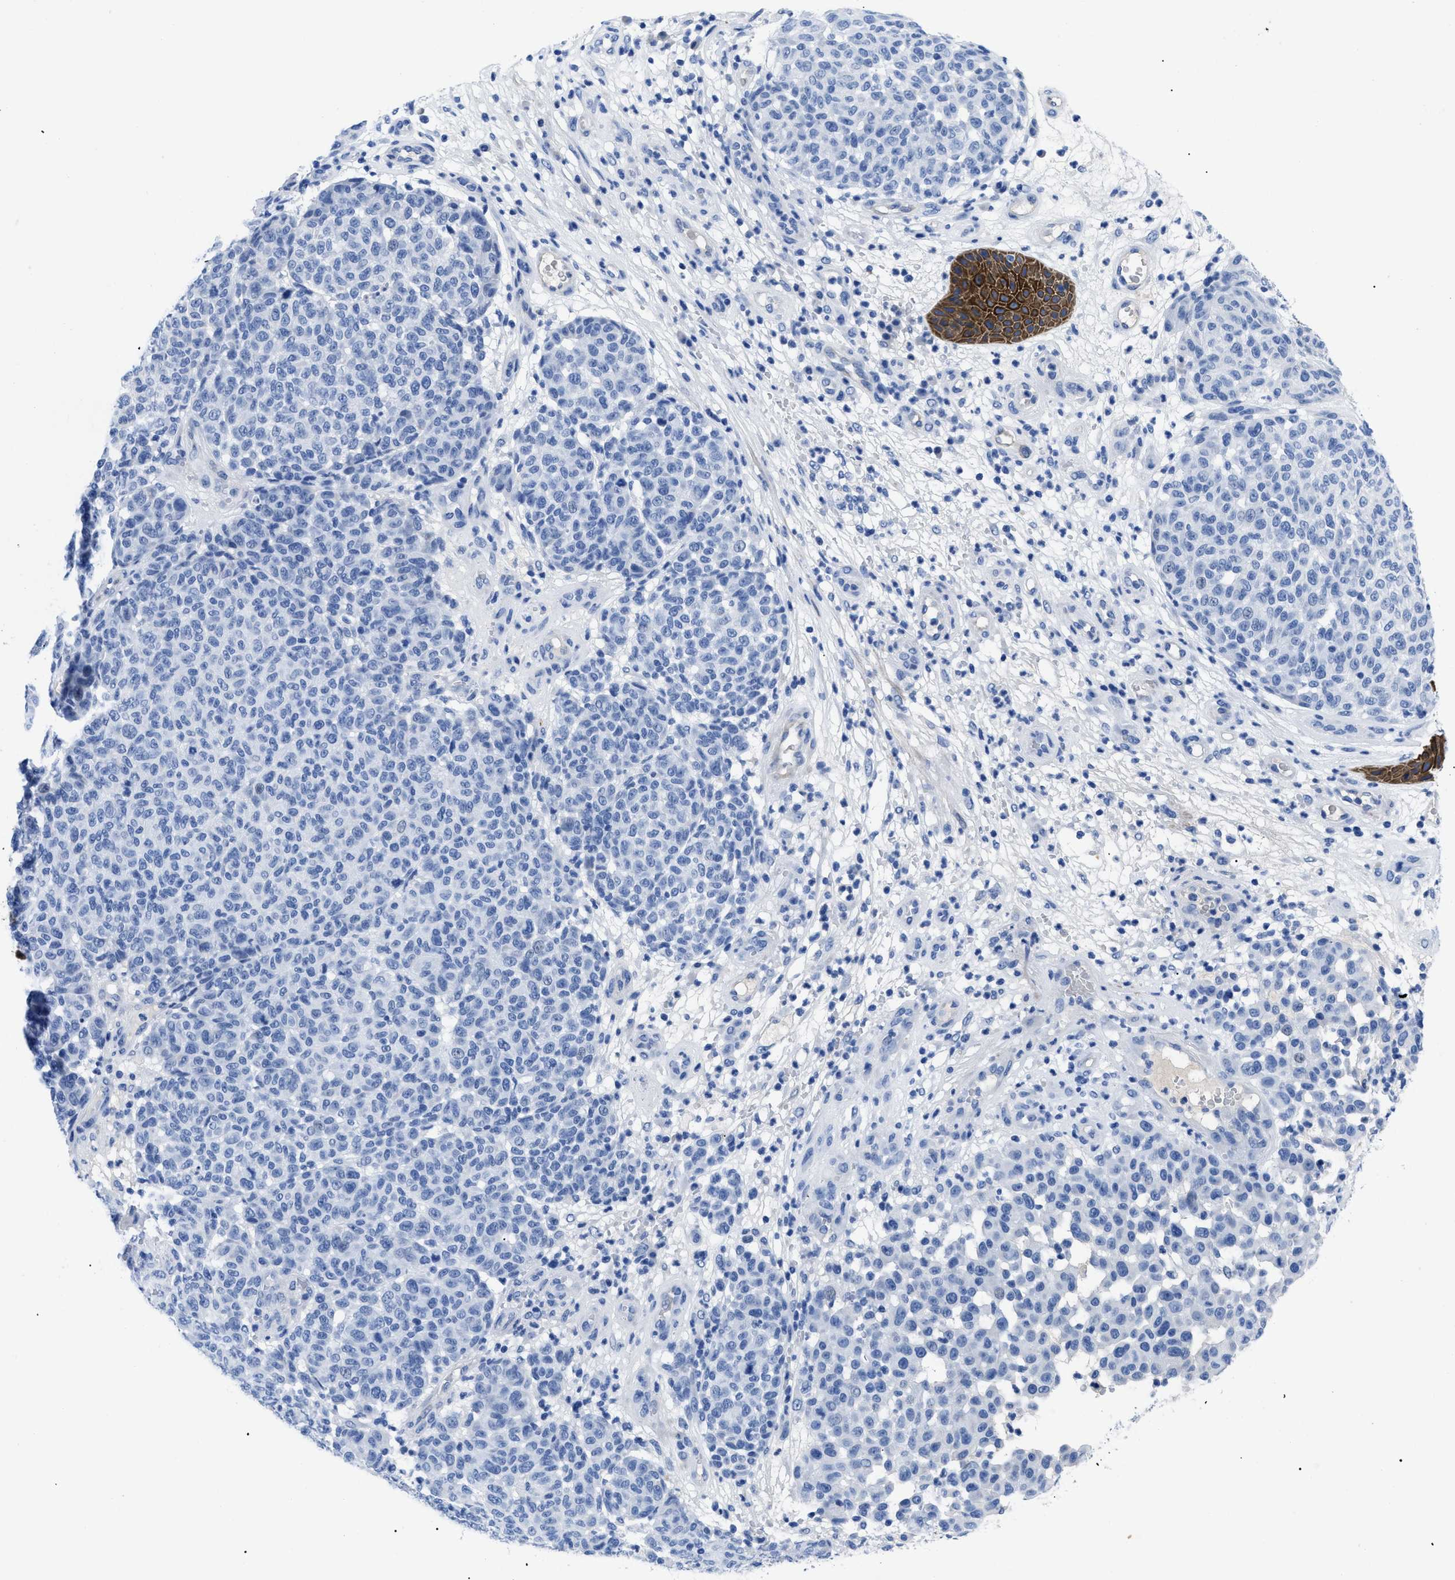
{"staining": {"intensity": "negative", "quantity": "none", "location": "none"}, "tissue": "melanoma", "cell_type": "Tumor cells", "image_type": "cancer", "snomed": [{"axis": "morphology", "description": "Malignant melanoma, NOS"}, {"axis": "topography", "description": "Skin"}], "caption": "A micrograph of human melanoma is negative for staining in tumor cells.", "gene": "TMEM68", "patient": {"sex": "male", "age": 59}}